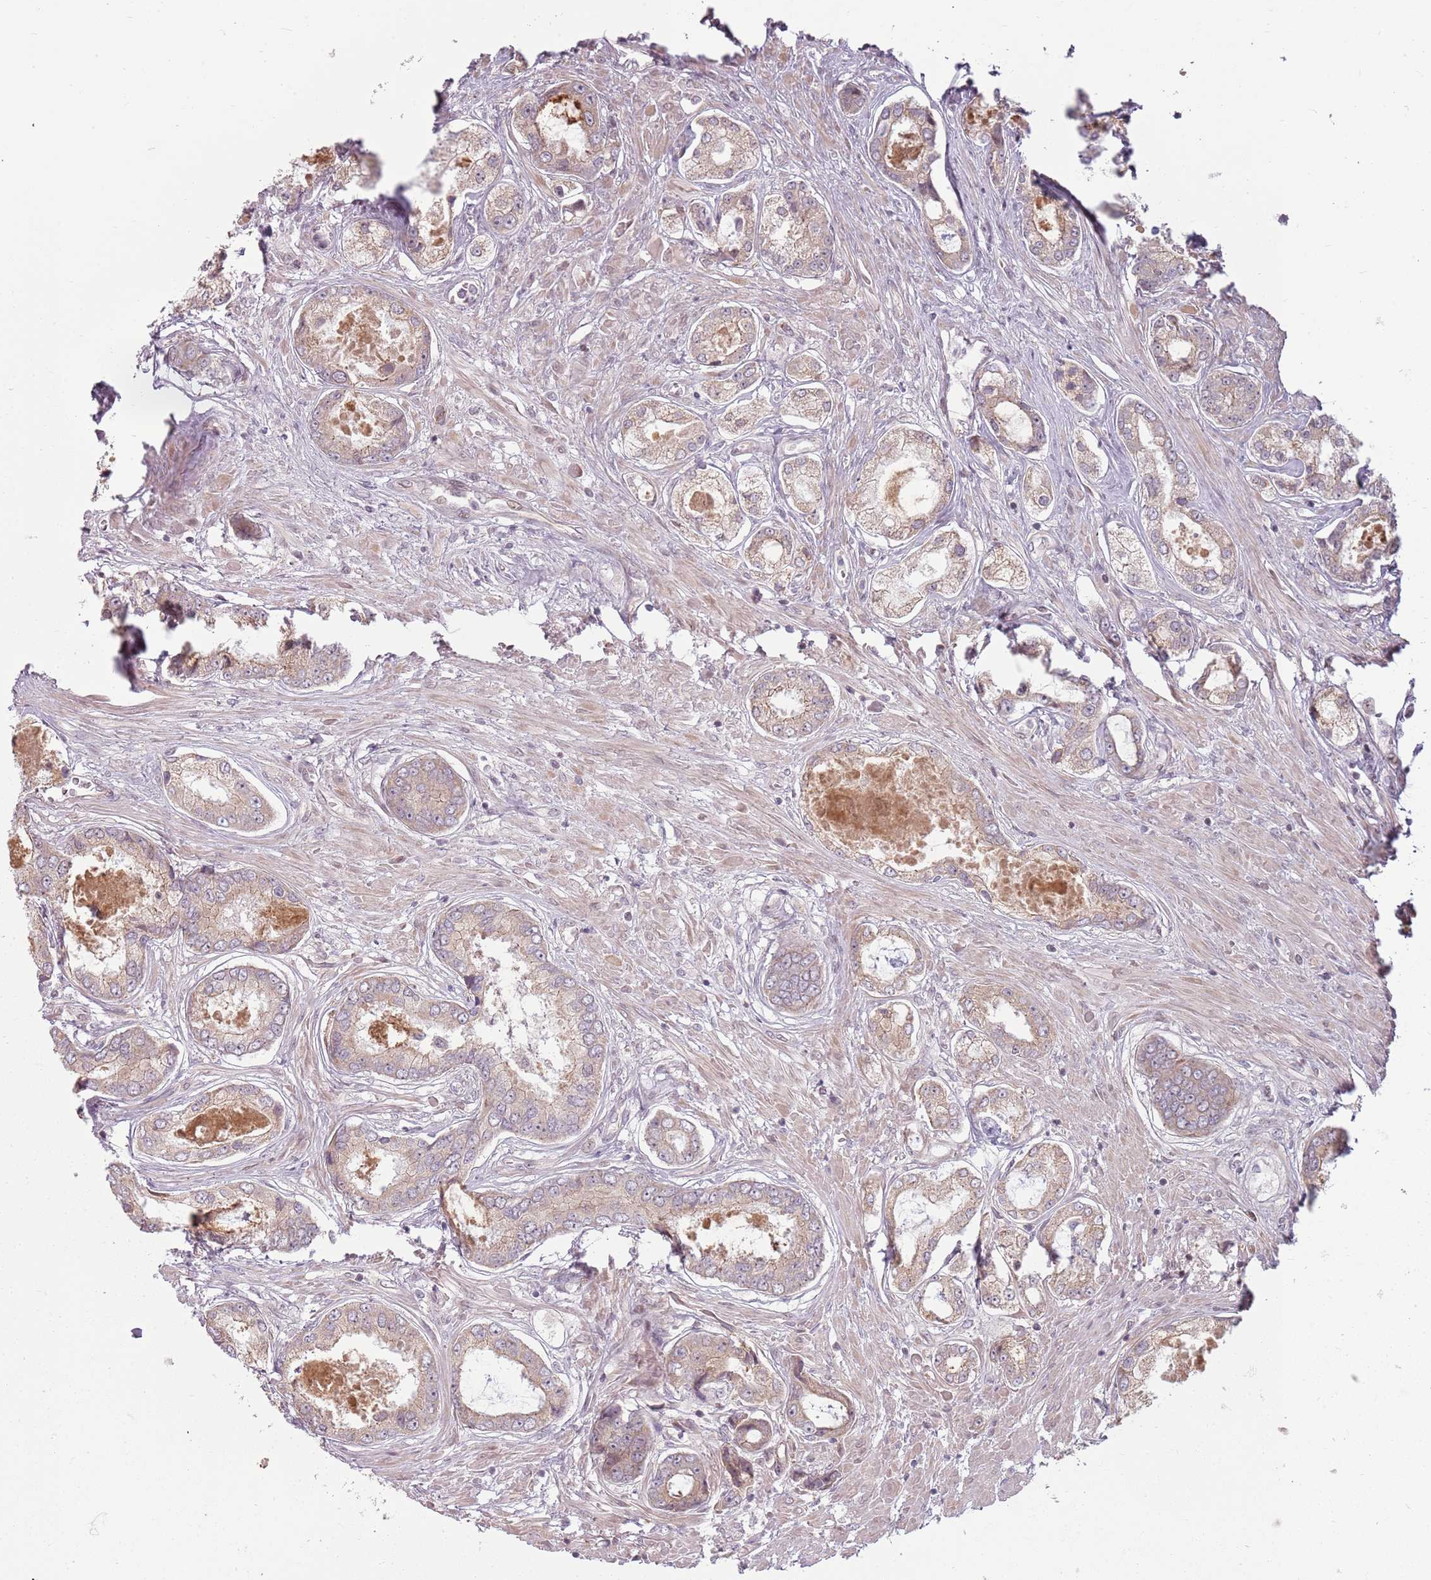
{"staining": {"intensity": "weak", "quantity": ">75%", "location": "cytoplasmic/membranous"}, "tissue": "prostate cancer", "cell_type": "Tumor cells", "image_type": "cancer", "snomed": [{"axis": "morphology", "description": "Adenocarcinoma, Low grade"}, {"axis": "topography", "description": "Prostate"}], "caption": "Protein expression analysis of human prostate cancer reveals weak cytoplasmic/membranous staining in approximately >75% of tumor cells. (DAB IHC, brown staining for protein, blue staining for nuclei).", "gene": "ADGRG1", "patient": {"sex": "male", "age": 68}}